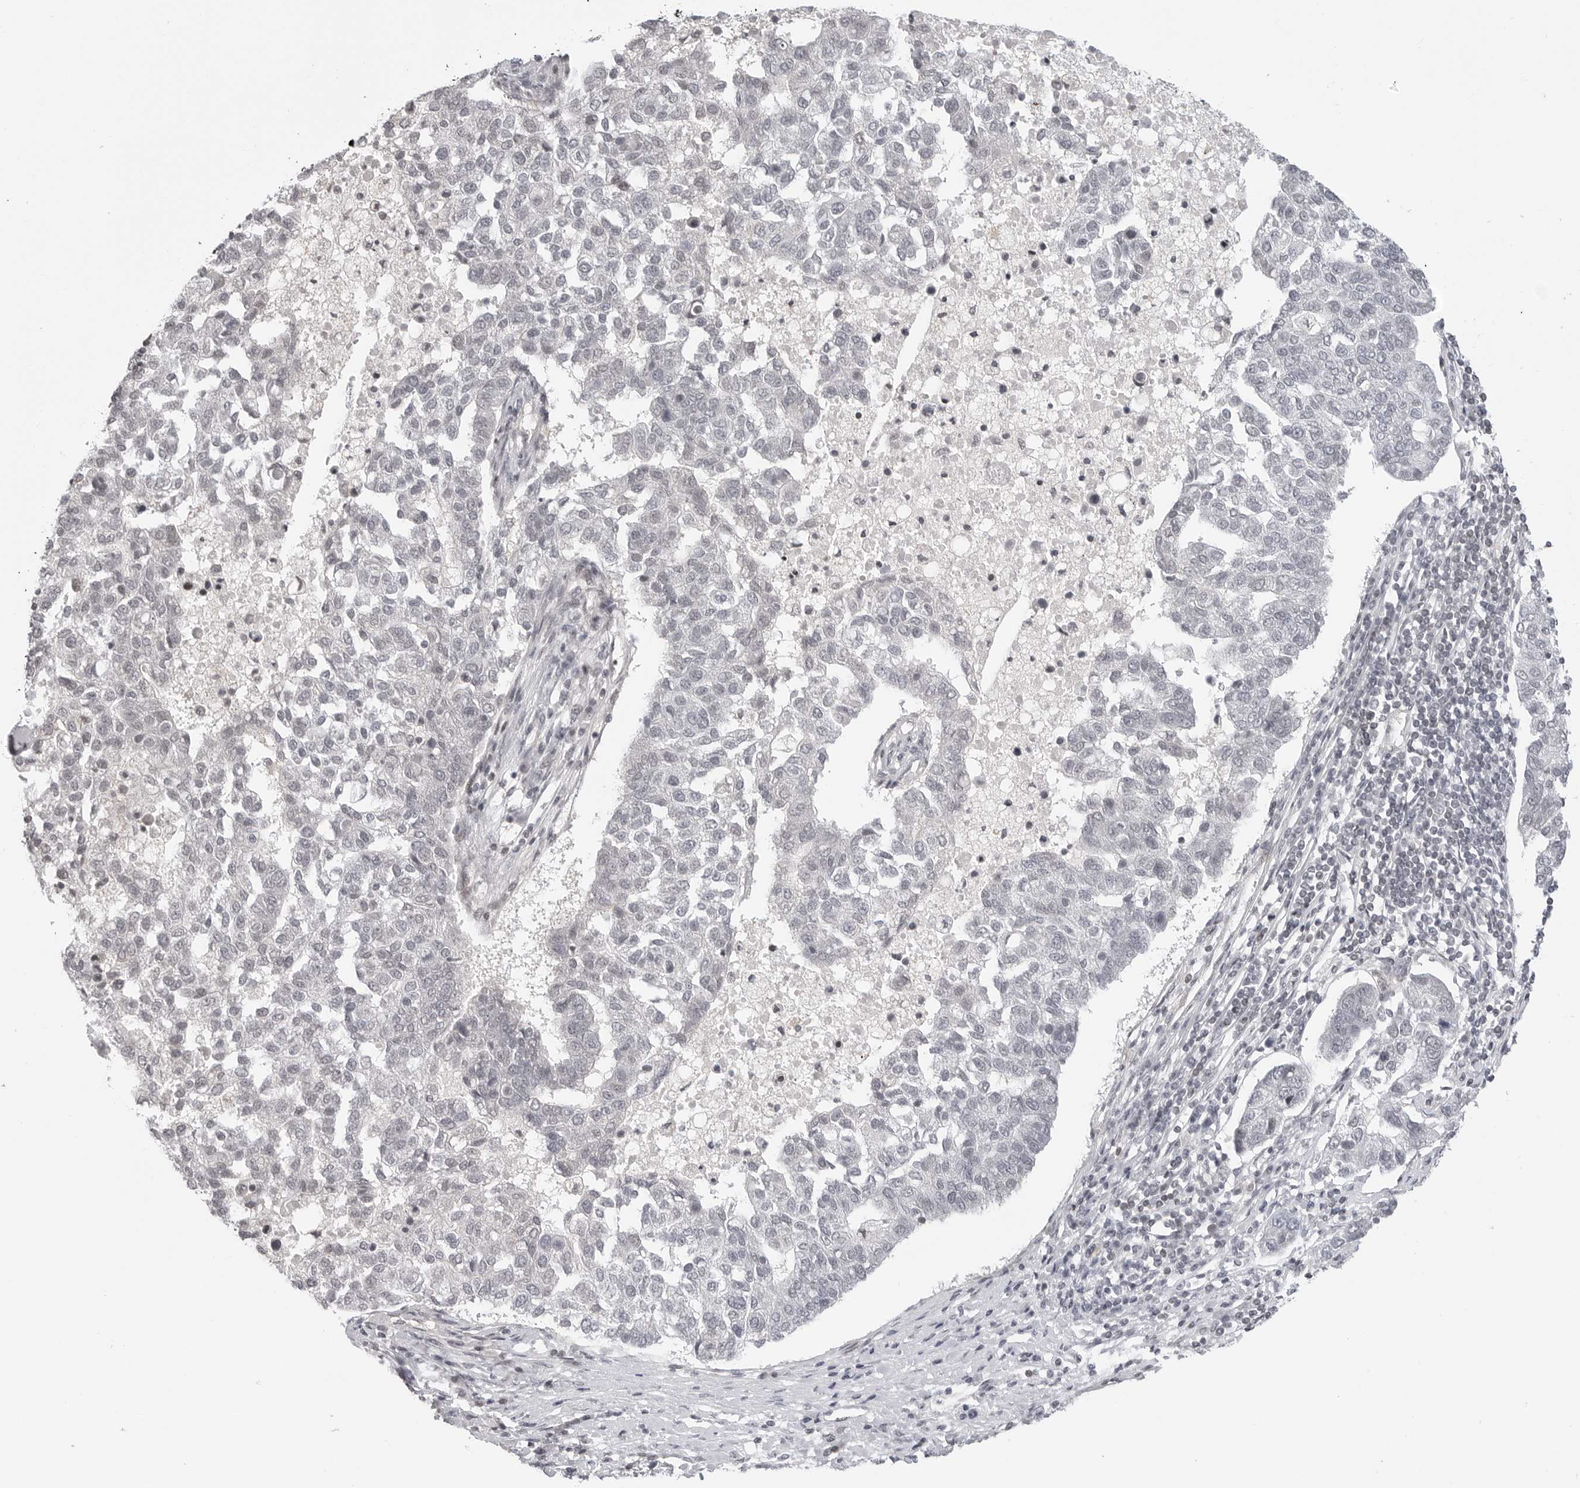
{"staining": {"intensity": "negative", "quantity": "none", "location": "none"}, "tissue": "pancreatic cancer", "cell_type": "Tumor cells", "image_type": "cancer", "snomed": [{"axis": "morphology", "description": "Adenocarcinoma, NOS"}, {"axis": "topography", "description": "Pancreas"}], "caption": "This is an immunohistochemistry (IHC) micrograph of human pancreatic adenocarcinoma. There is no expression in tumor cells.", "gene": "C8orf33", "patient": {"sex": "female", "age": 61}}